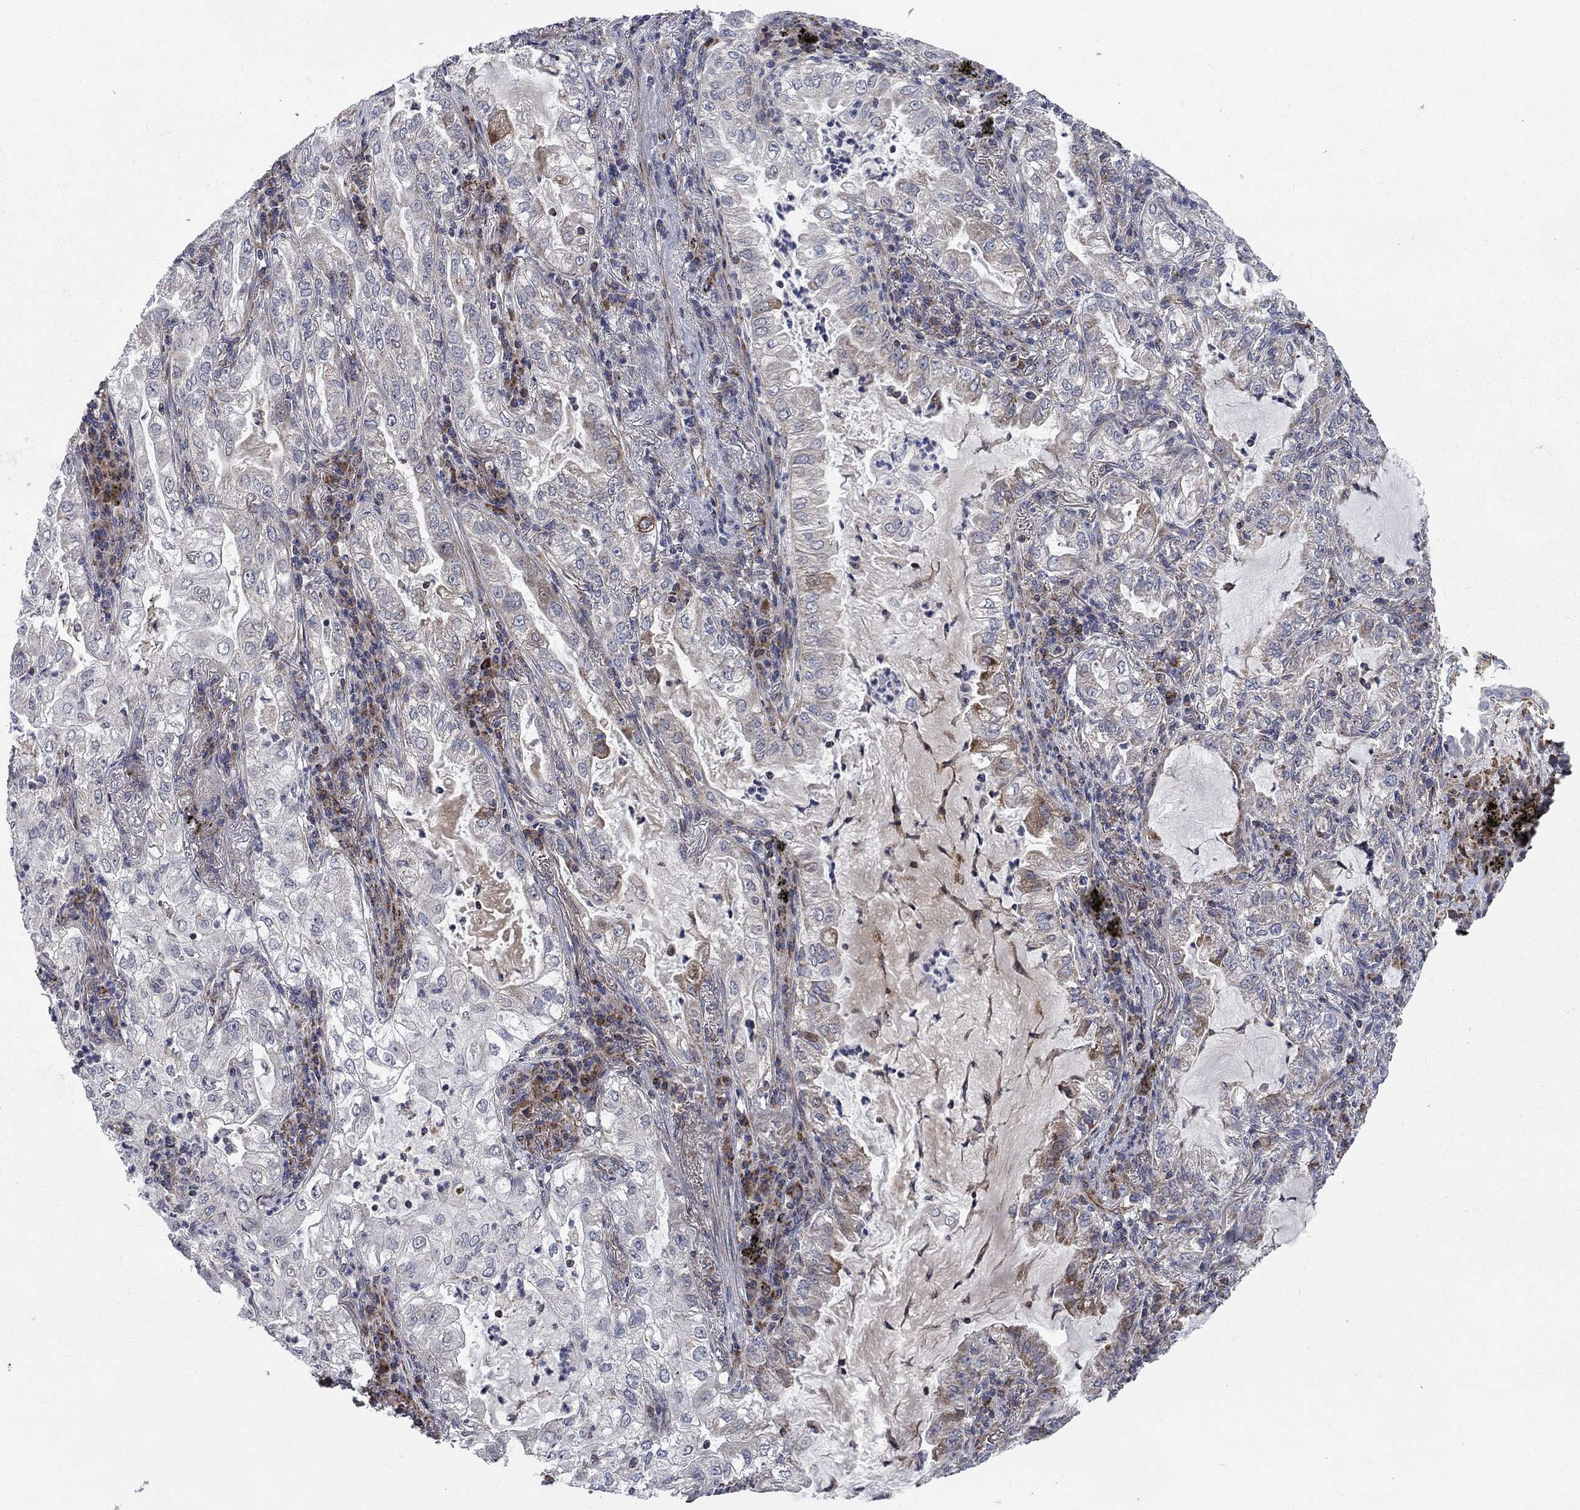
{"staining": {"intensity": "negative", "quantity": "none", "location": "none"}, "tissue": "lung cancer", "cell_type": "Tumor cells", "image_type": "cancer", "snomed": [{"axis": "morphology", "description": "Adenocarcinoma, NOS"}, {"axis": "topography", "description": "Lung"}], "caption": "DAB immunohistochemical staining of human lung cancer (adenocarcinoma) reveals no significant expression in tumor cells.", "gene": "NDUFC1", "patient": {"sex": "female", "age": 73}}